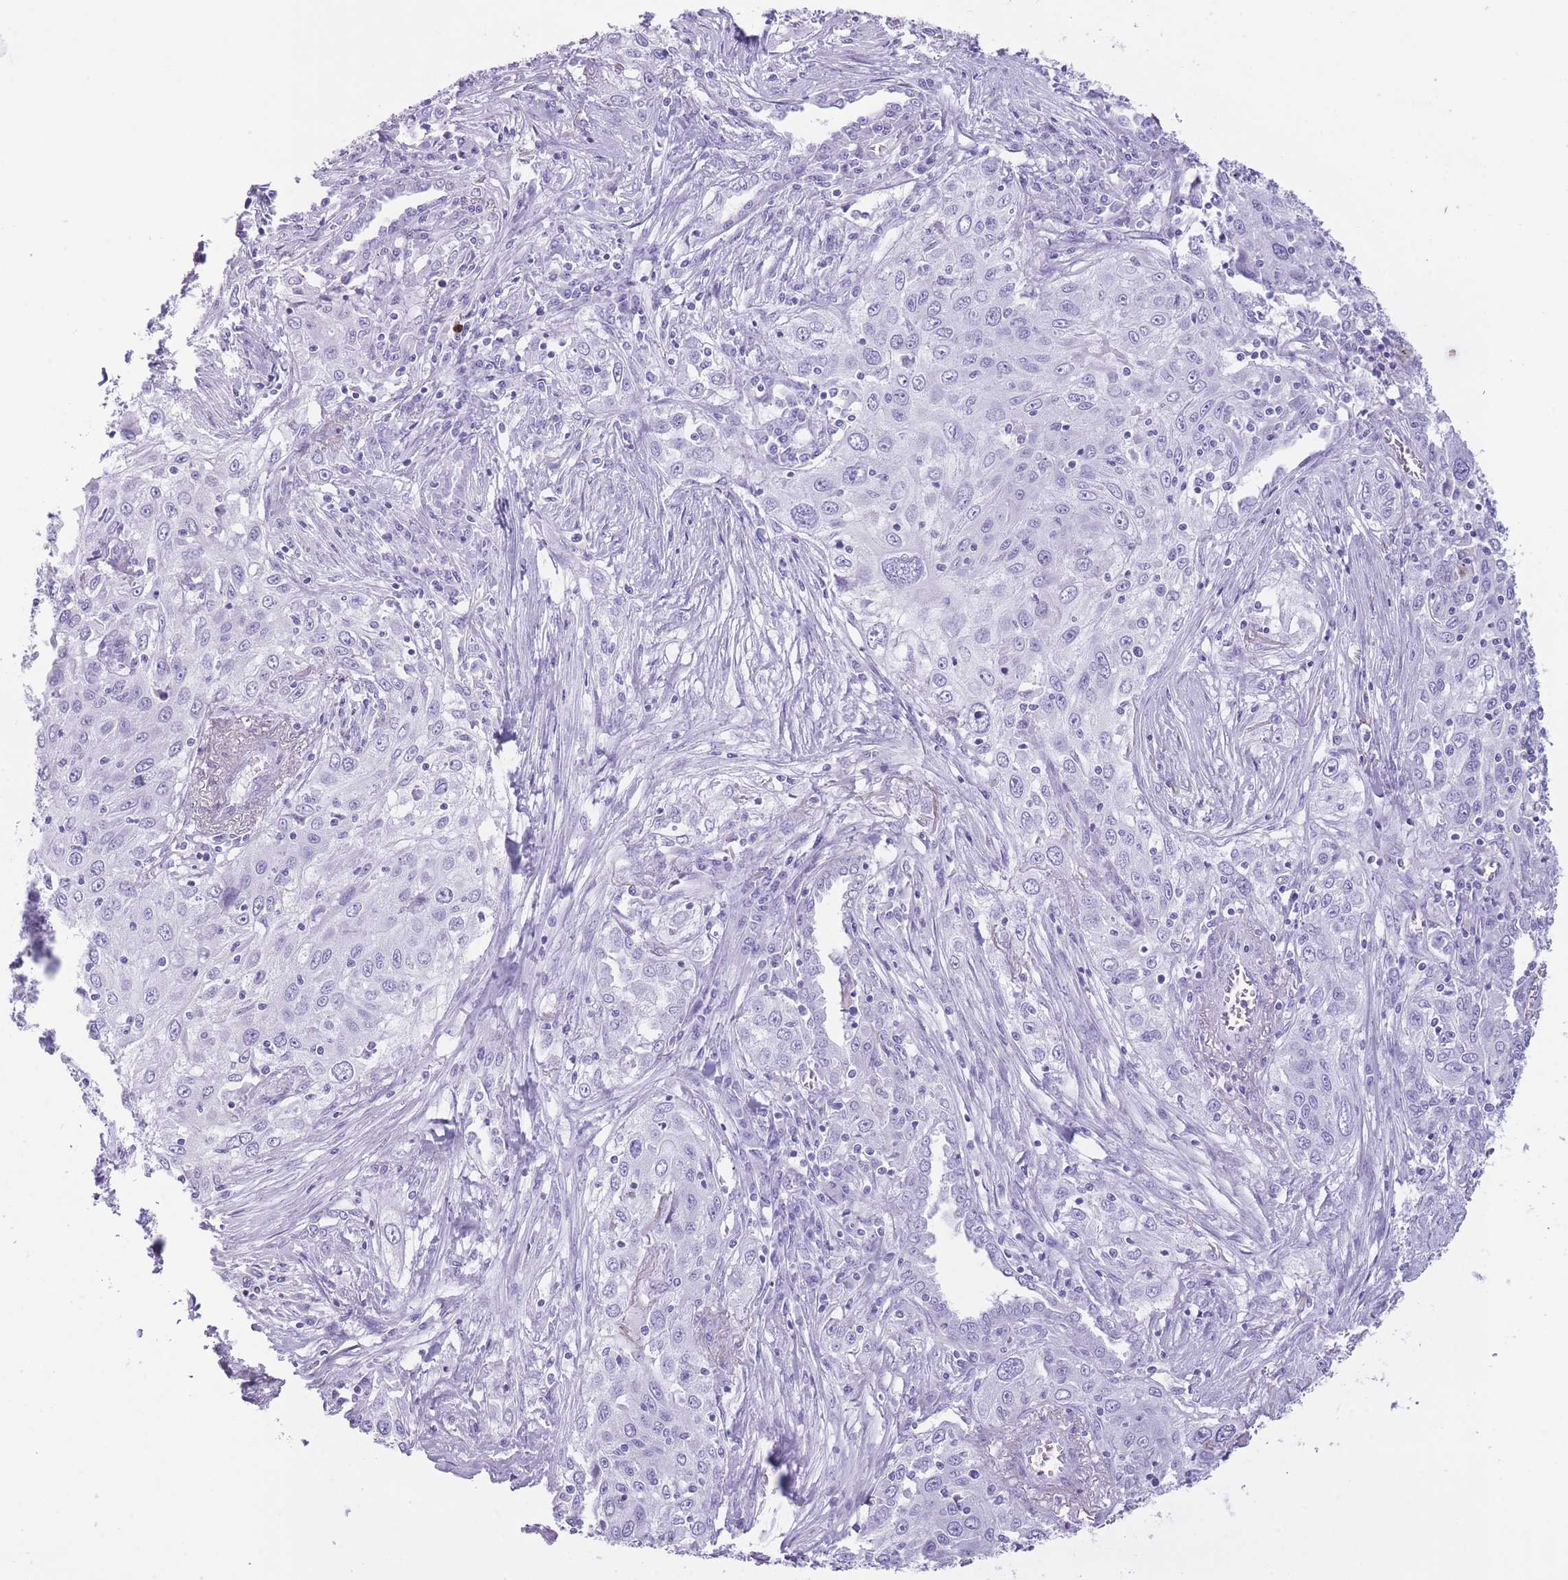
{"staining": {"intensity": "negative", "quantity": "none", "location": "none"}, "tissue": "lung cancer", "cell_type": "Tumor cells", "image_type": "cancer", "snomed": [{"axis": "morphology", "description": "Squamous cell carcinoma, NOS"}, {"axis": "topography", "description": "Lung"}], "caption": "Lung squamous cell carcinoma was stained to show a protein in brown. There is no significant staining in tumor cells. Brightfield microscopy of IHC stained with DAB (brown) and hematoxylin (blue), captured at high magnification.", "gene": "OR4F21", "patient": {"sex": "female", "age": 69}}